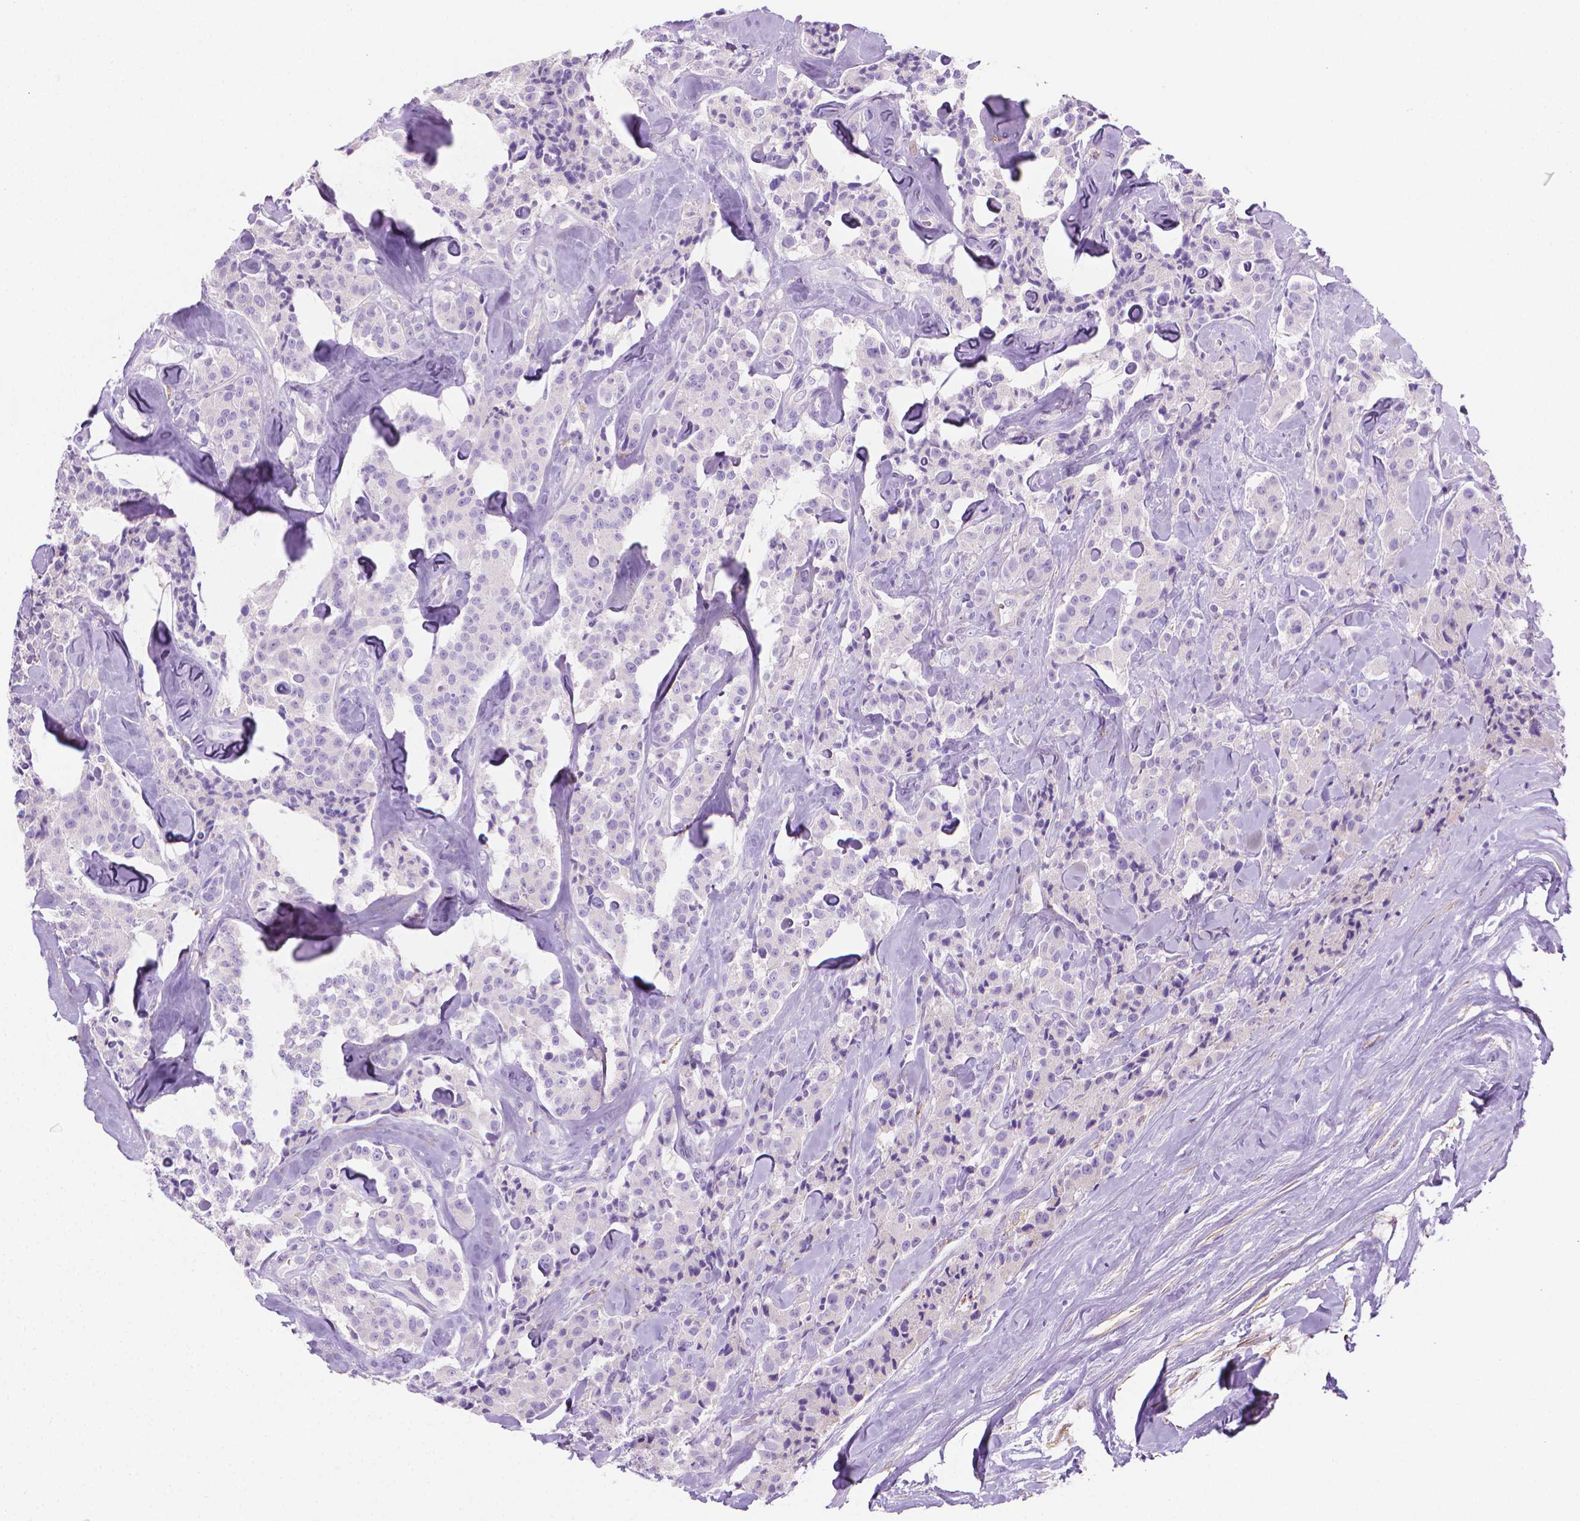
{"staining": {"intensity": "negative", "quantity": "none", "location": "none"}, "tissue": "carcinoid", "cell_type": "Tumor cells", "image_type": "cancer", "snomed": [{"axis": "morphology", "description": "Carcinoid, malignant, NOS"}, {"axis": "topography", "description": "Pancreas"}], "caption": "Immunohistochemistry (IHC) photomicrograph of neoplastic tissue: malignant carcinoid stained with DAB demonstrates no significant protein expression in tumor cells.", "gene": "FASN", "patient": {"sex": "male", "age": 41}}